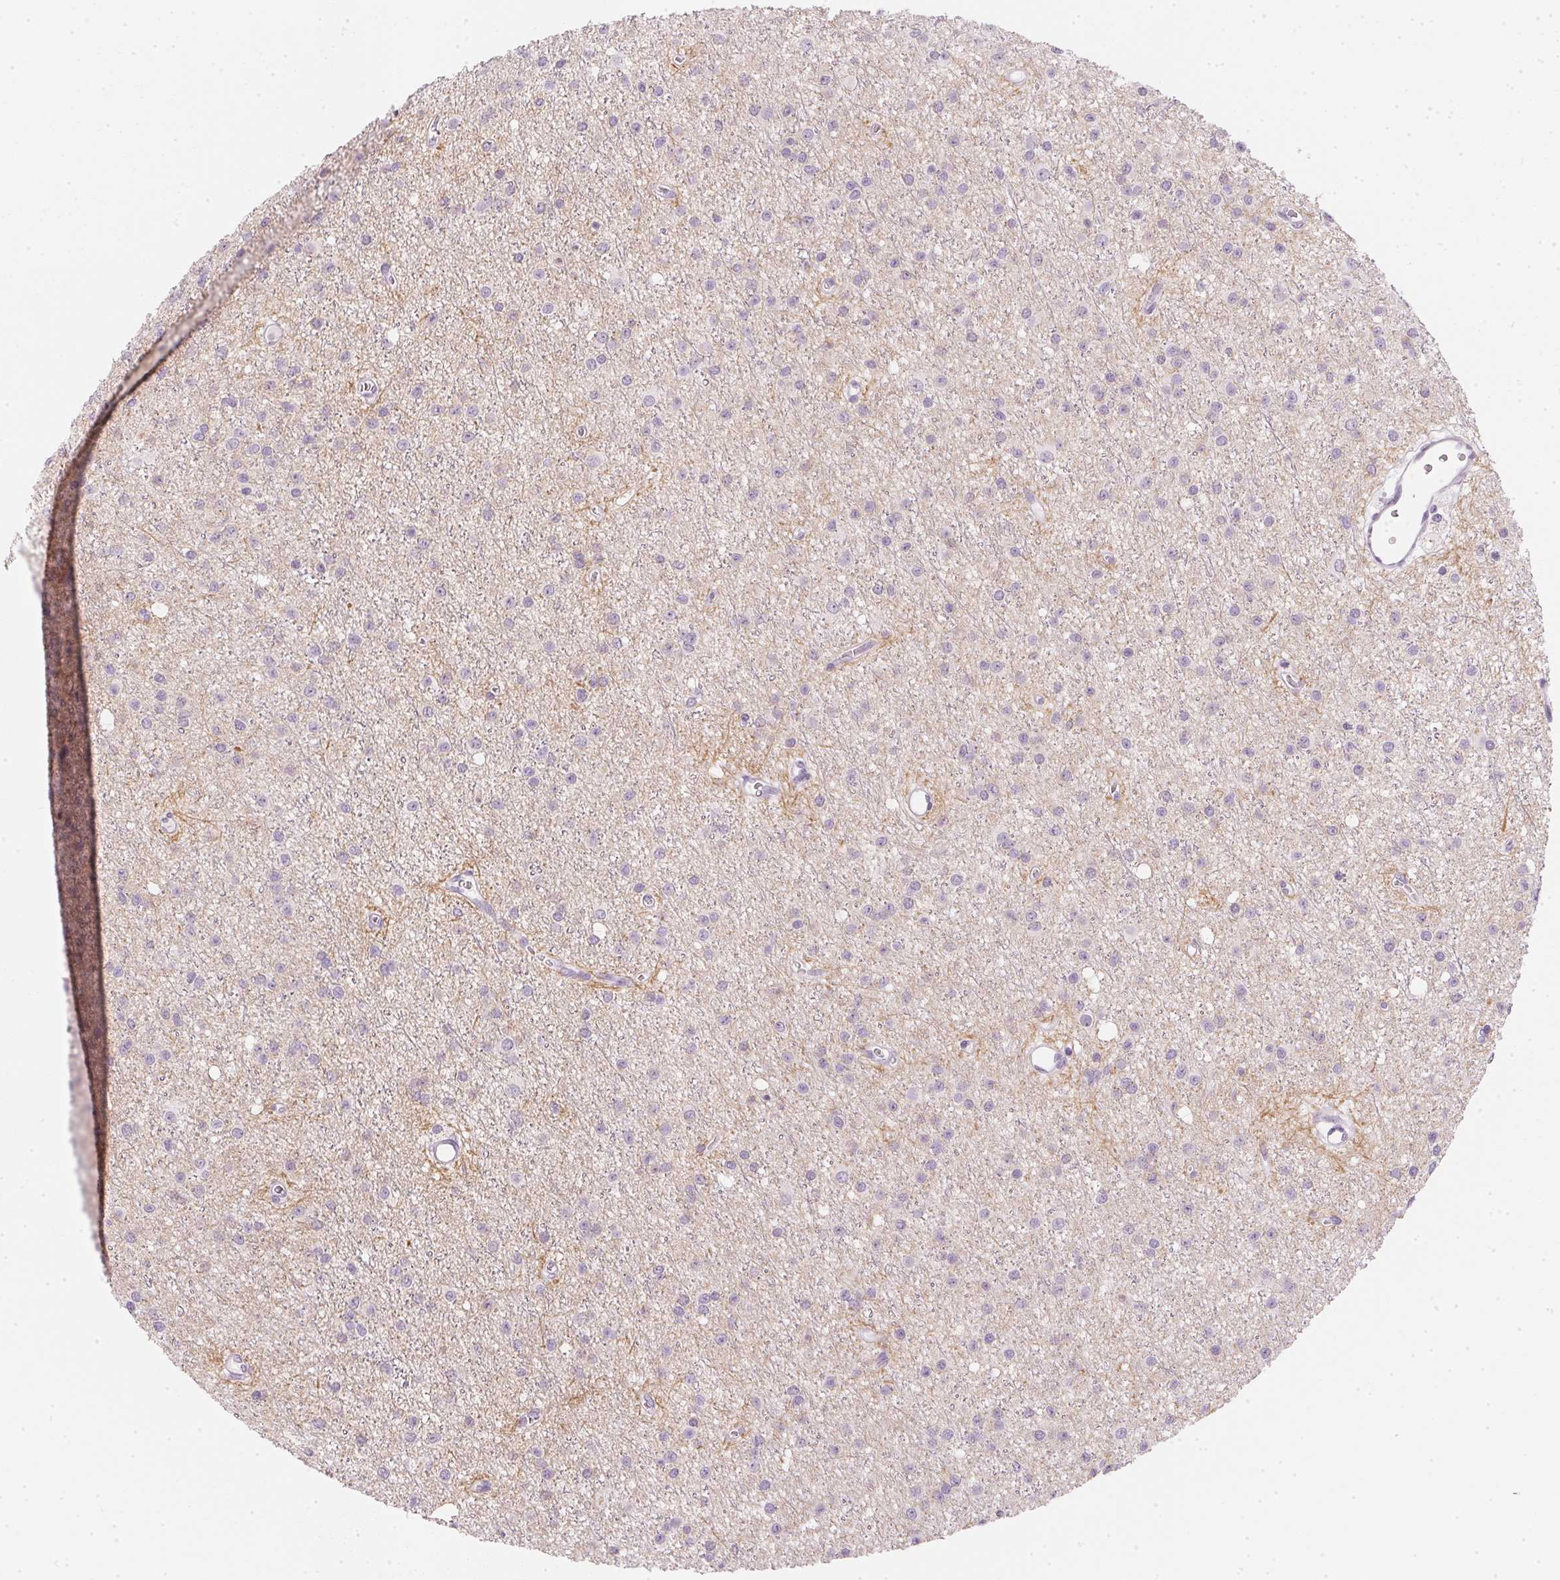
{"staining": {"intensity": "negative", "quantity": "none", "location": "none"}, "tissue": "glioma", "cell_type": "Tumor cells", "image_type": "cancer", "snomed": [{"axis": "morphology", "description": "Glioma, malignant, Low grade"}, {"axis": "topography", "description": "Brain"}], "caption": "This micrograph is of malignant low-grade glioma stained with IHC to label a protein in brown with the nuclei are counter-stained blue. There is no staining in tumor cells.", "gene": "CHST4", "patient": {"sex": "male", "age": 27}}